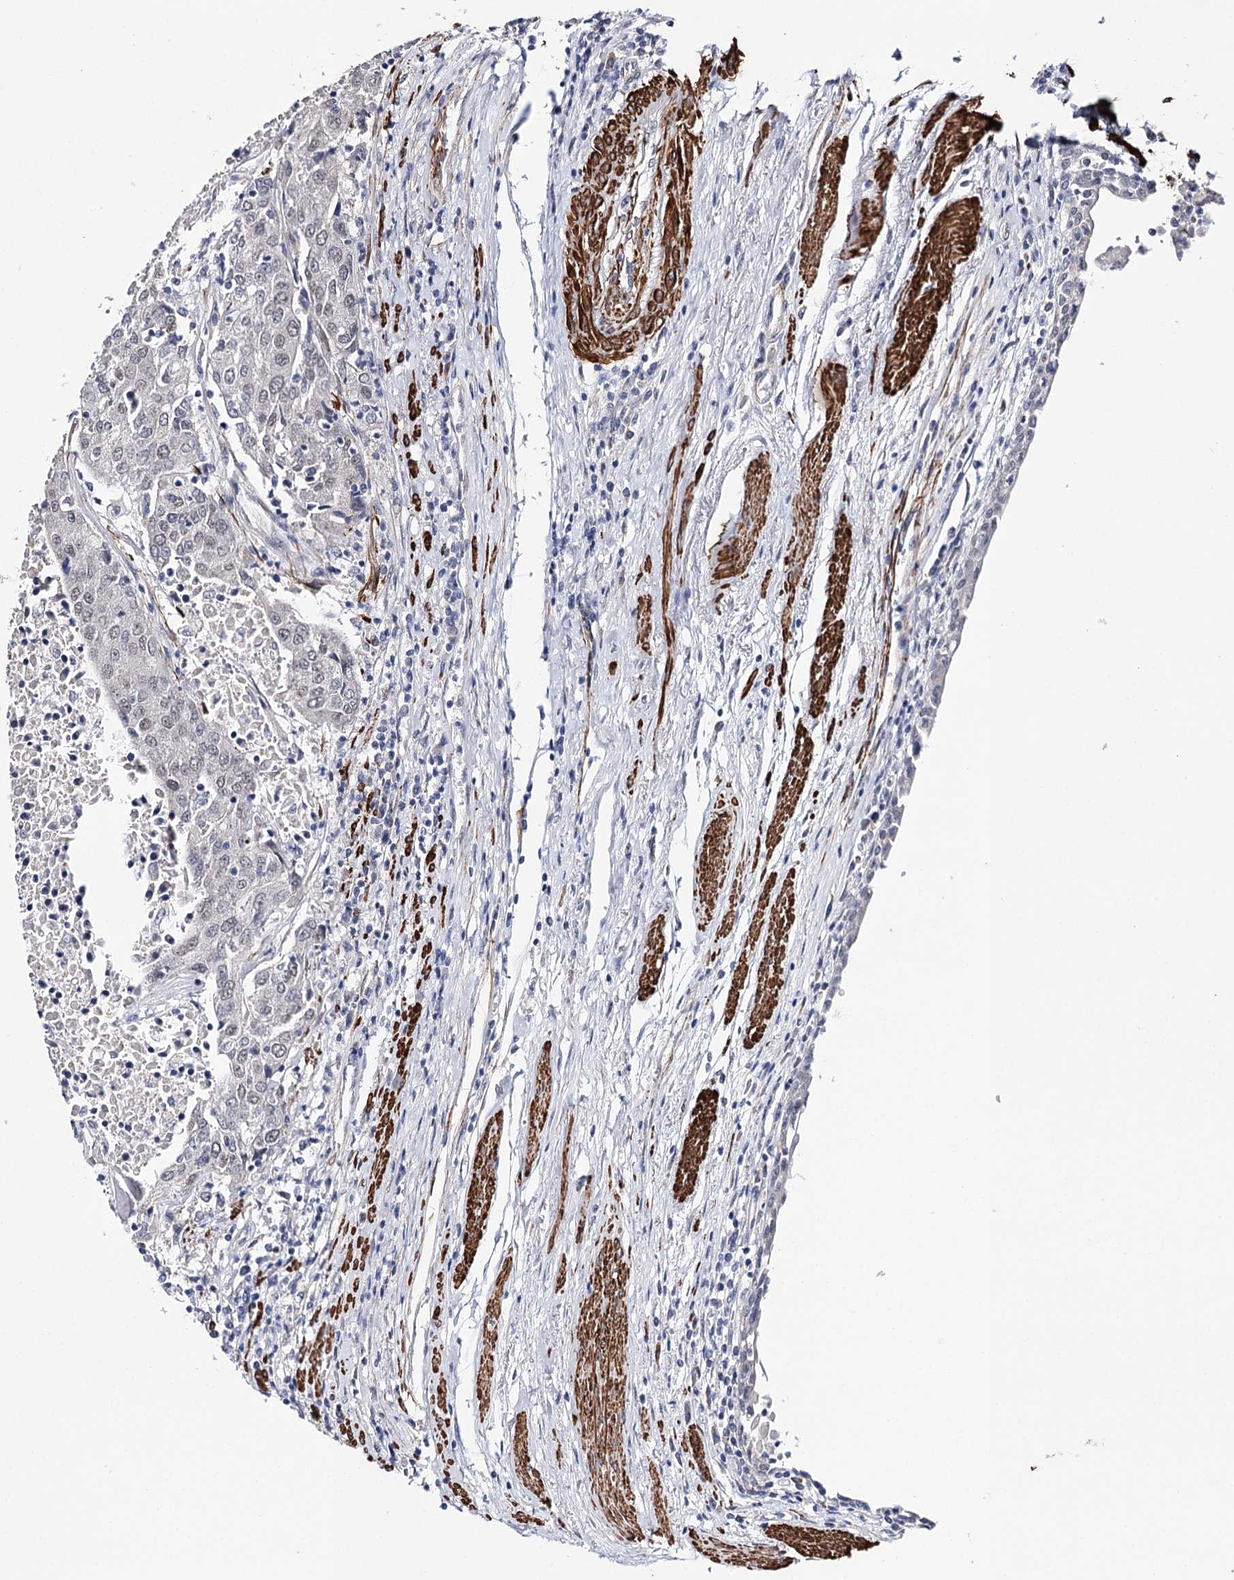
{"staining": {"intensity": "negative", "quantity": "none", "location": "none"}, "tissue": "urothelial cancer", "cell_type": "Tumor cells", "image_type": "cancer", "snomed": [{"axis": "morphology", "description": "Urothelial carcinoma, High grade"}, {"axis": "topography", "description": "Urinary bladder"}], "caption": "Image shows no significant protein staining in tumor cells of high-grade urothelial carcinoma. The staining is performed using DAB brown chromogen with nuclei counter-stained in using hematoxylin.", "gene": "CFAP46", "patient": {"sex": "female", "age": 85}}